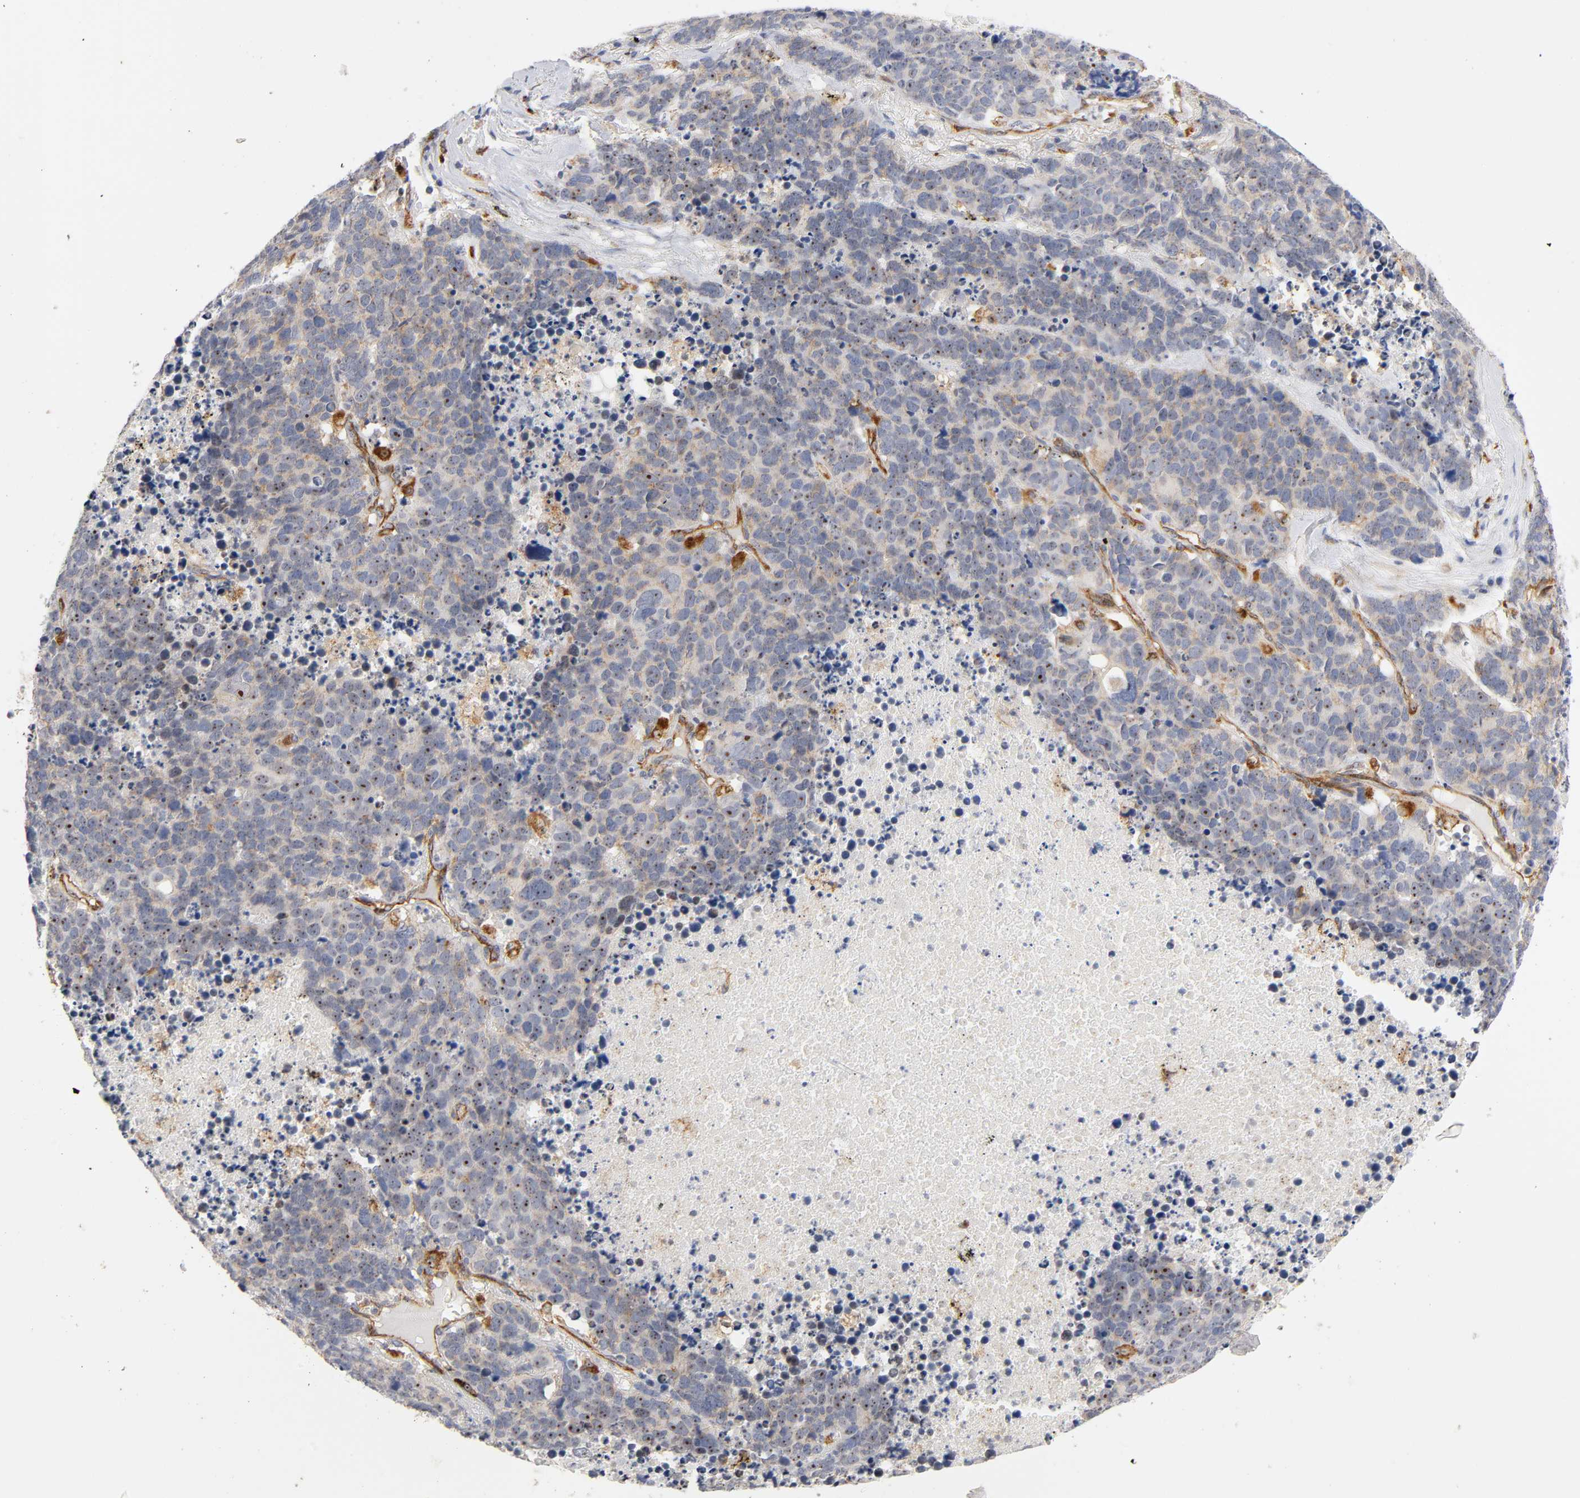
{"staining": {"intensity": "moderate", "quantity": "25%-75%", "location": "cytoplasmic/membranous,nuclear"}, "tissue": "lung cancer", "cell_type": "Tumor cells", "image_type": "cancer", "snomed": [{"axis": "morphology", "description": "Carcinoid, malignant, NOS"}, {"axis": "topography", "description": "Lung"}], "caption": "The histopathology image shows immunohistochemical staining of lung malignant carcinoid. There is moderate cytoplasmic/membranous and nuclear staining is appreciated in approximately 25%-75% of tumor cells.", "gene": "PLD1", "patient": {"sex": "male", "age": 60}}